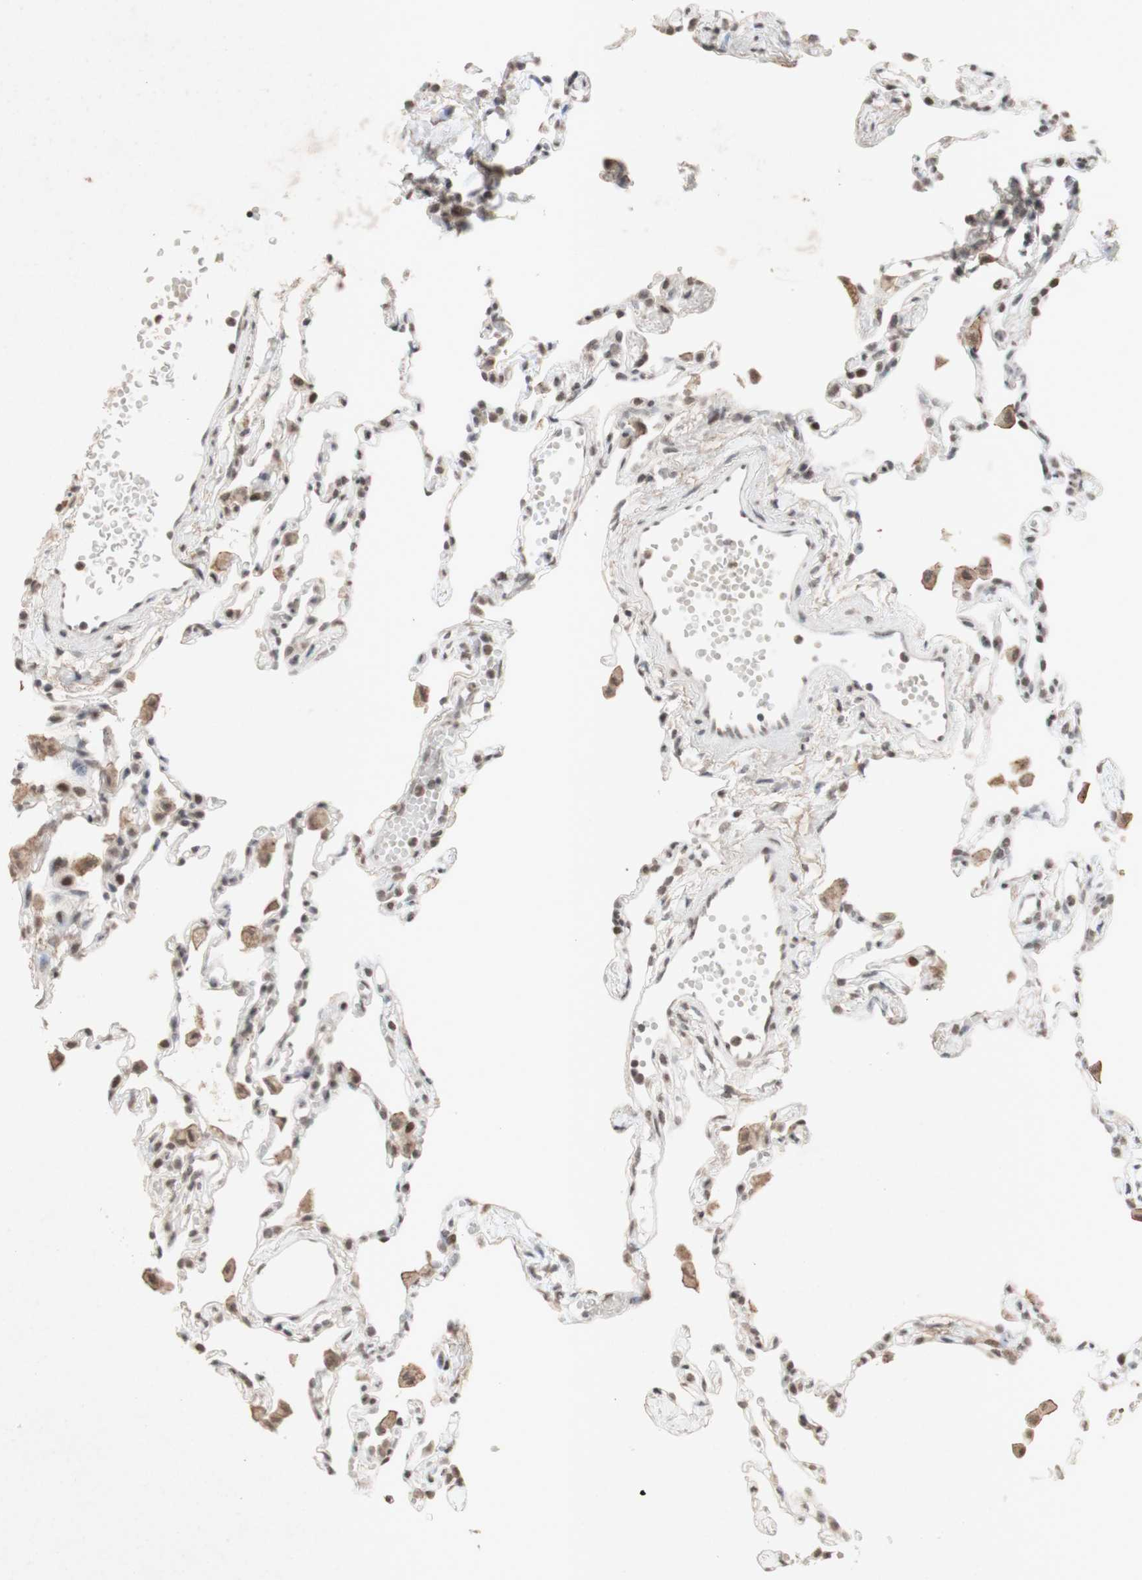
{"staining": {"intensity": "moderate", "quantity": "<25%", "location": "cytoplasmic/membranous,nuclear"}, "tissue": "lung", "cell_type": "Alveolar cells", "image_type": "normal", "snomed": [{"axis": "morphology", "description": "Normal tissue, NOS"}, {"axis": "topography", "description": "Lung"}], "caption": "Immunohistochemical staining of unremarkable lung displays <25% levels of moderate cytoplasmic/membranous,nuclear protein staining in approximately <25% of alveolar cells.", "gene": "CENPB", "patient": {"sex": "female", "age": 49}}